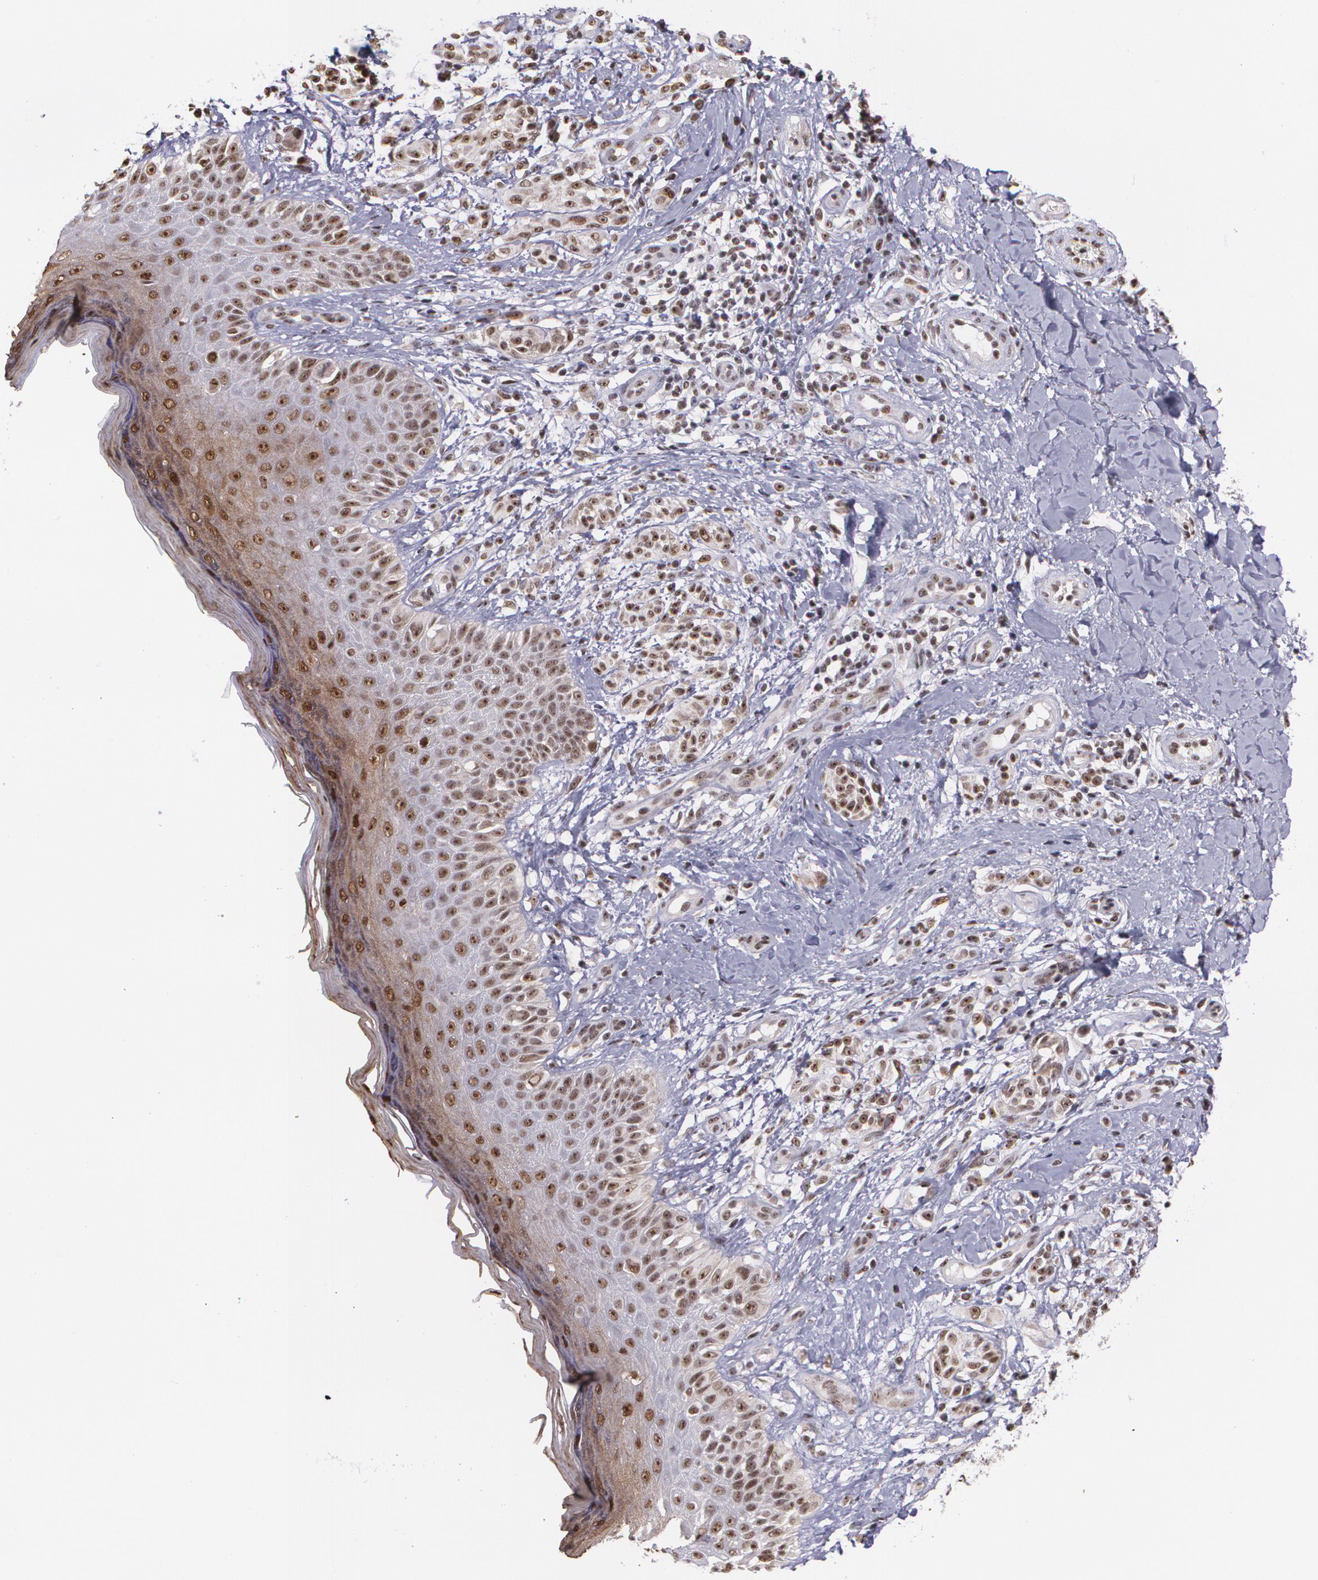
{"staining": {"intensity": "moderate", "quantity": ">75%", "location": "cytoplasmic/membranous,nuclear"}, "tissue": "melanoma", "cell_type": "Tumor cells", "image_type": "cancer", "snomed": [{"axis": "morphology", "description": "Malignant melanoma, NOS"}, {"axis": "topography", "description": "Skin"}], "caption": "Immunohistochemical staining of malignant melanoma exhibits medium levels of moderate cytoplasmic/membranous and nuclear staining in approximately >75% of tumor cells.", "gene": "C6orf15", "patient": {"sex": "male", "age": 57}}